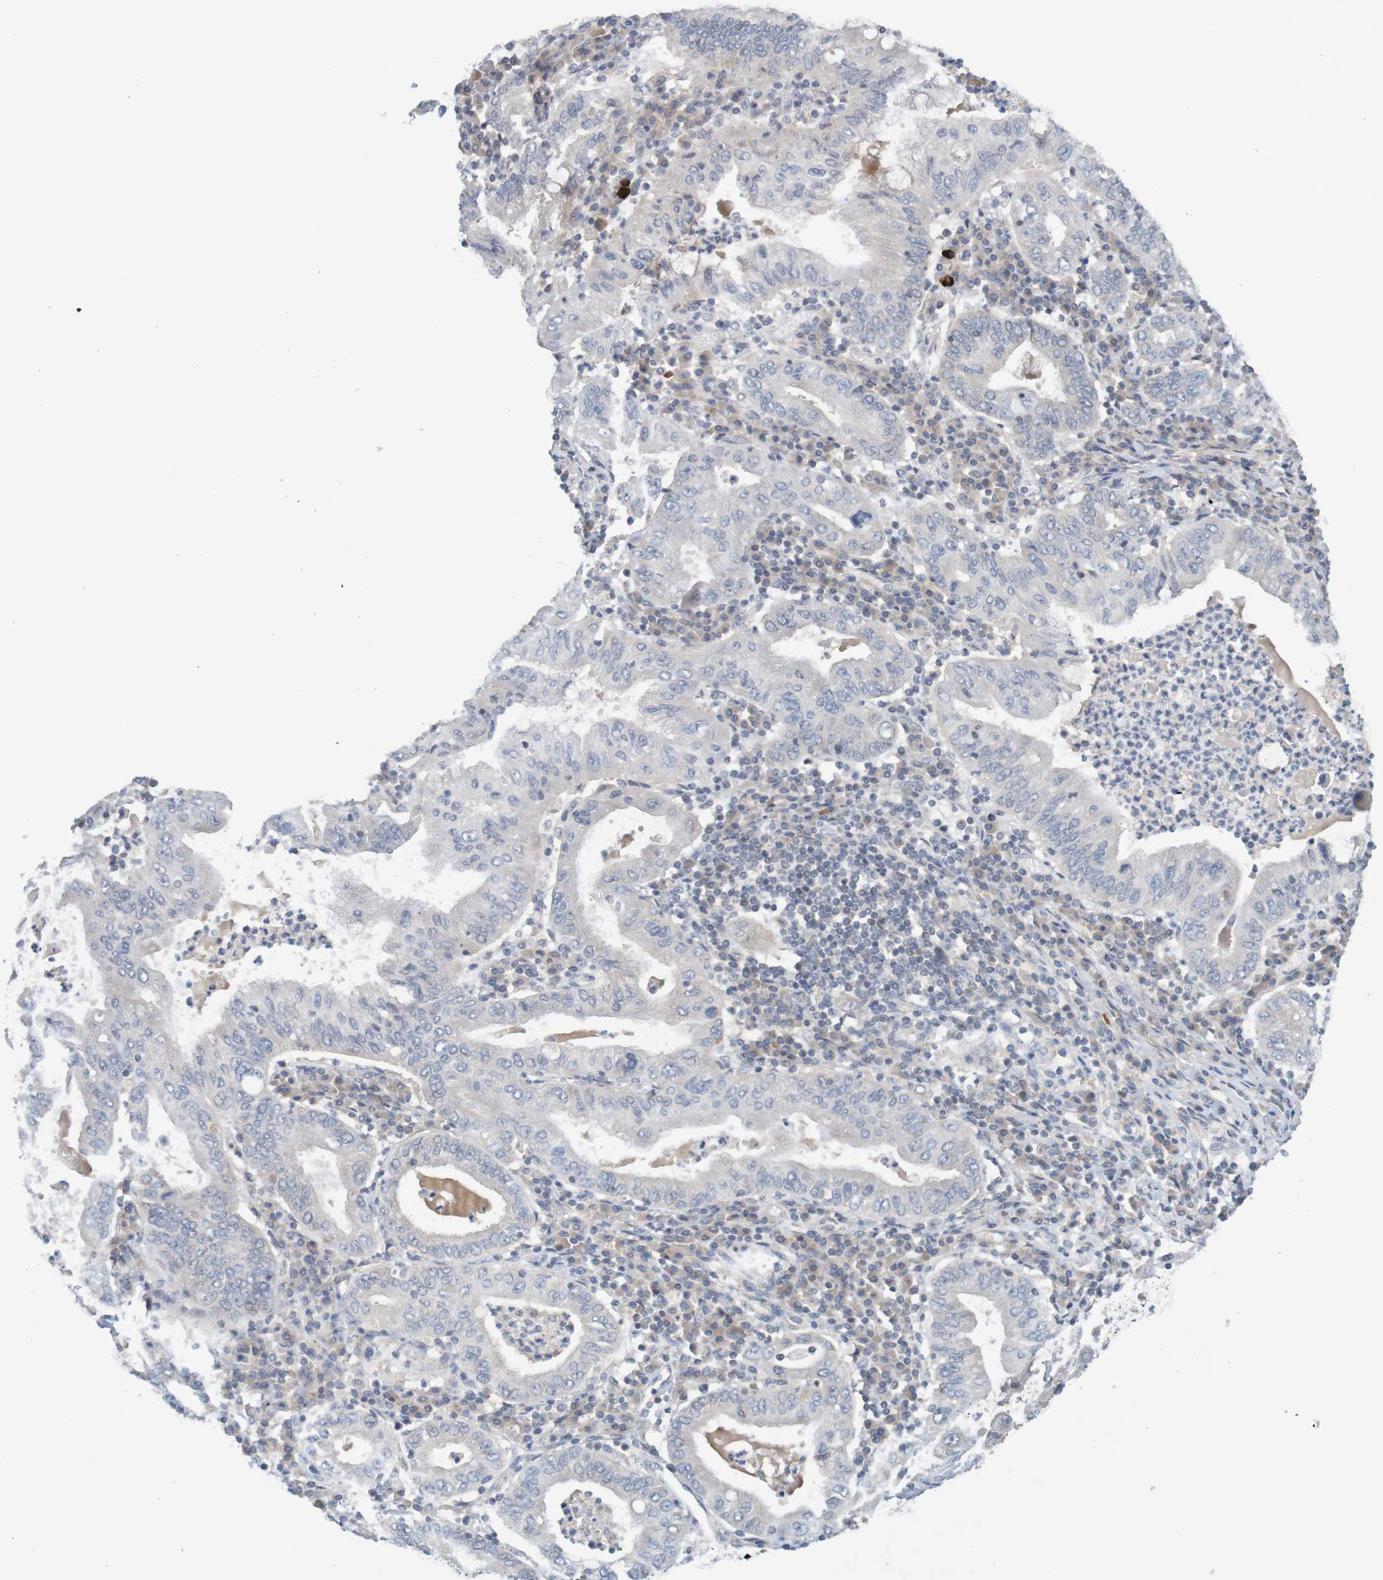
{"staining": {"intensity": "negative", "quantity": "none", "location": "none"}, "tissue": "stomach cancer", "cell_type": "Tumor cells", "image_type": "cancer", "snomed": [{"axis": "morphology", "description": "Normal tissue, NOS"}, {"axis": "morphology", "description": "Adenocarcinoma, NOS"}, {"axis": "topography", "description": "Esophagus"}, {"axis": "topography", "description": "Stomach, upper"}, {"axis": "topography", "description": "Peripheral nerve tissue"}], "caption": "High magnification brightfield microscopy of stomach adenocarcinoma stained with DAB (3,3'-diaminobenzidine) (brown) and counterstained with hematoxylin (blue): tumor cells show no significant staining.", "gene": "ANKK1", "patient": {"sex": "male", "age": 62}}